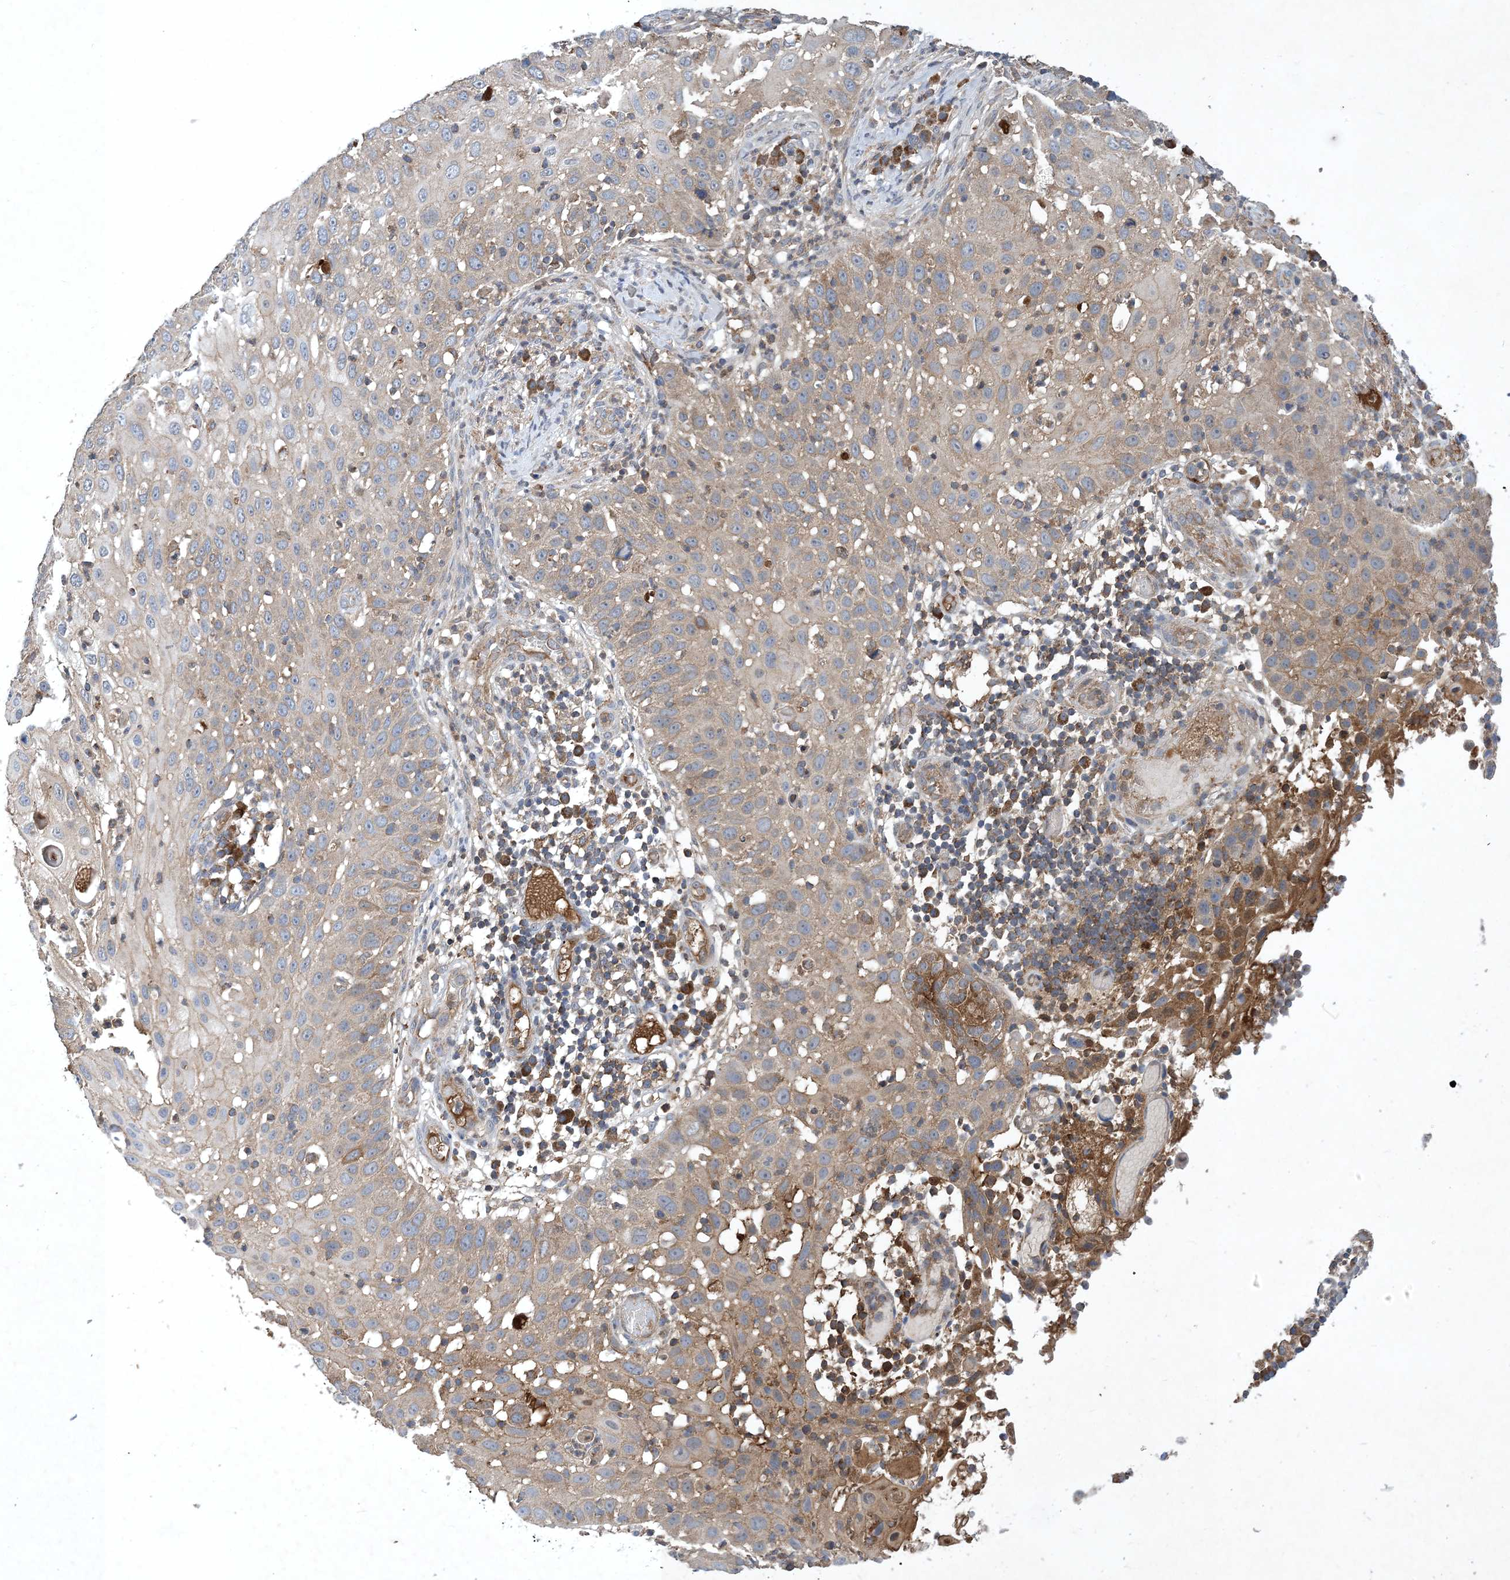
{"staining": {"intensity": "weak", "quantity": "<25%", "location": "cytoplasmic/membranous"}, "tissue": "skin cancer", "cell_type": "Tumor cells", "image_type": "cancer", "snomed": [{"axis": "morphology", "description": "Squamous cell carcinoma, NOS"}, {"axis": "topography", "description": "Skin"}], "caption": "There is no significant expression in tumor cells of squamous cell carcinoma (skin). (DAB (3,3'-diaminobenzidine) IHC with hematoxylin counter stain).", "gene": "STK19", "patient": {"sex": "female", "age": 44}}